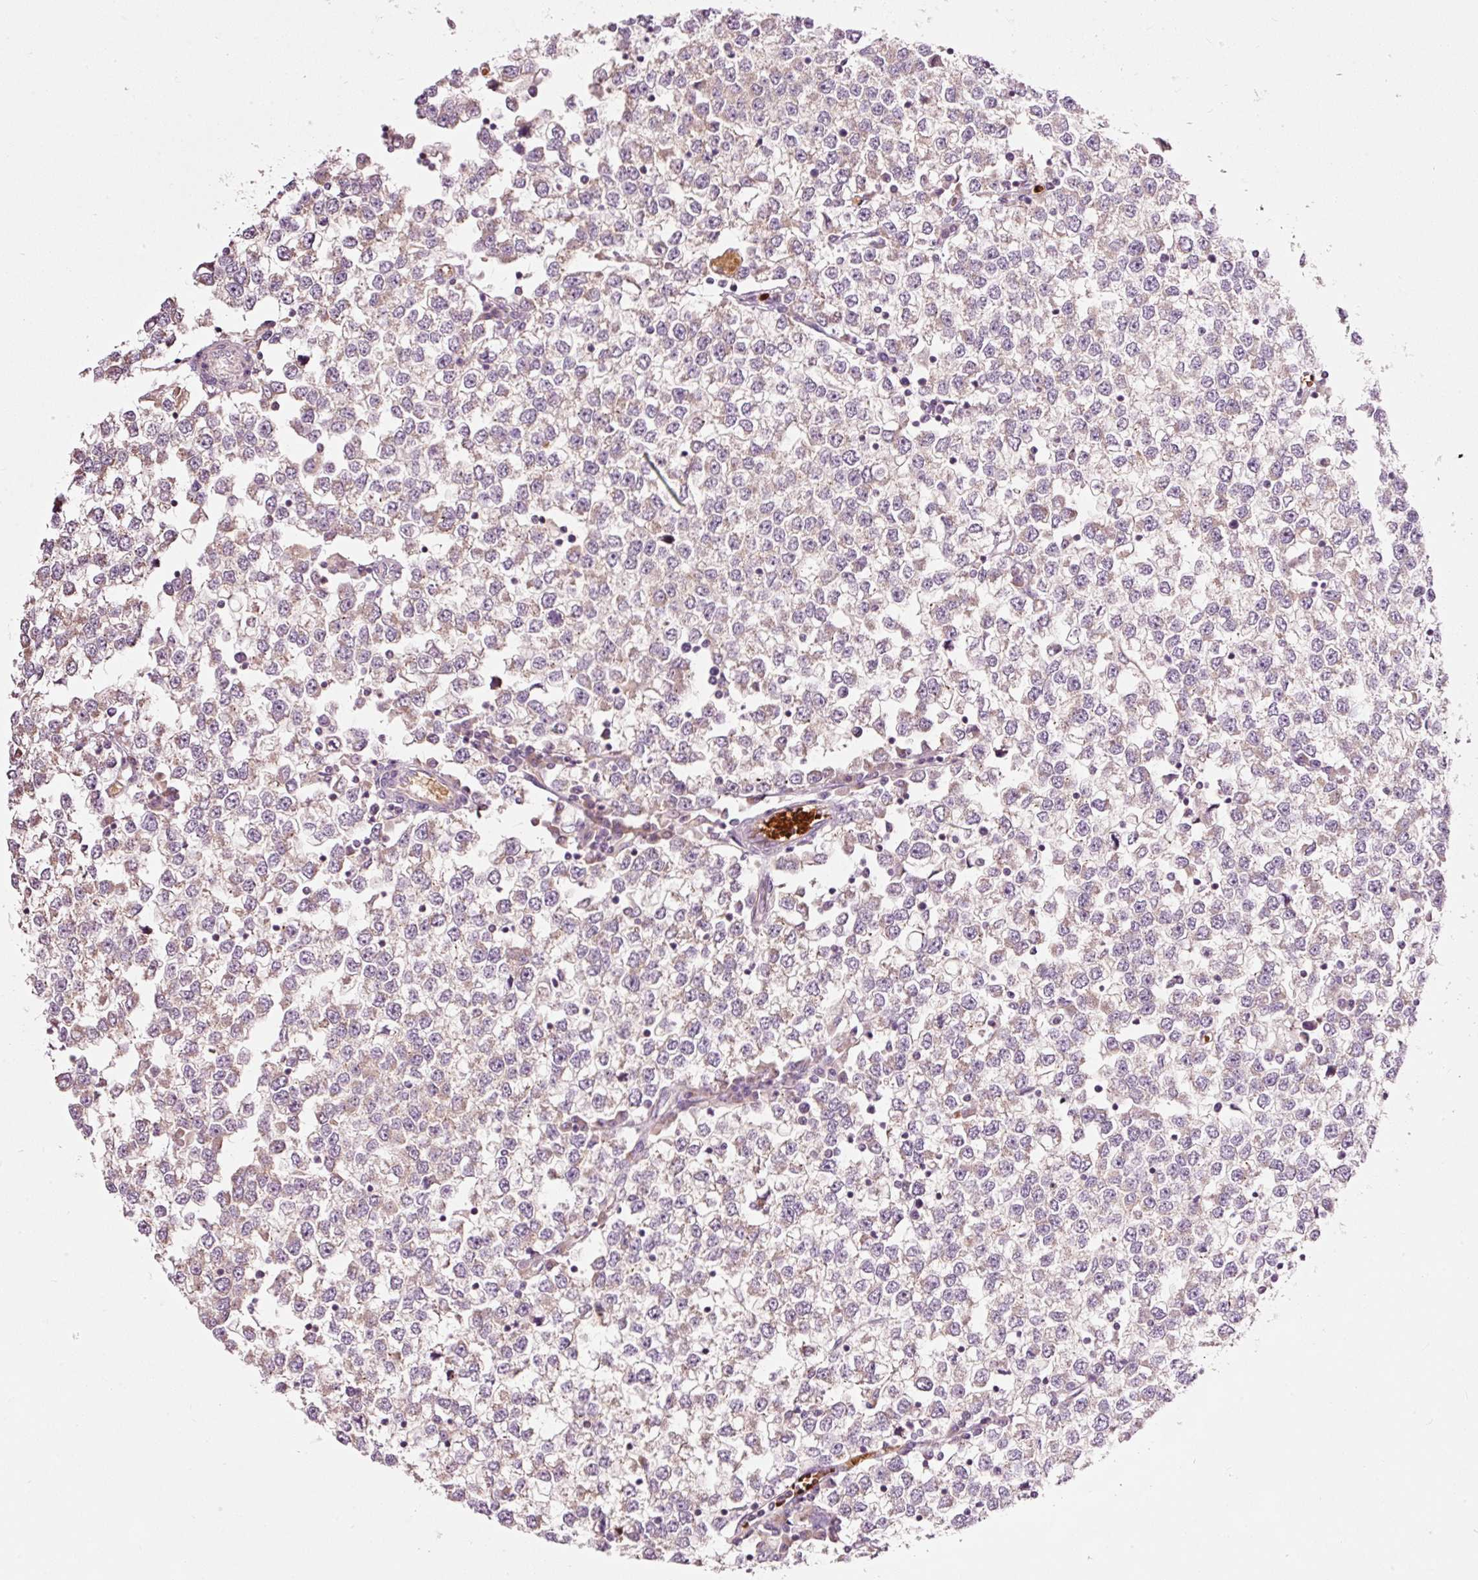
{"staining": {"intensity": "weak", "quantity": "25%-75%", "location": "cytoplasmic/membranous"}, "tissue": "testis cancer", "cell_type": "Tumor cells", "image_type": "cancer", "snomed": [{"axis": "morphology", "description": "Seminoma, NOS"}, {"axis": "topography", "description": "Testis"}], "caption": "A high-resolution image shows immunohistochemistry (IHC) staining of testis seminoma, which exhibits weak cytoplasmic/membranous expression in about 25%-75% of tumor cells. The staining was performed using DAB (3,3'-diaminobenzidine), with brown indicating positive protein expression. Nuclei are stained blue with hematoxylin.", "gene": "LDHAL6B", "patient": {"sex": "male", "age": 65}}